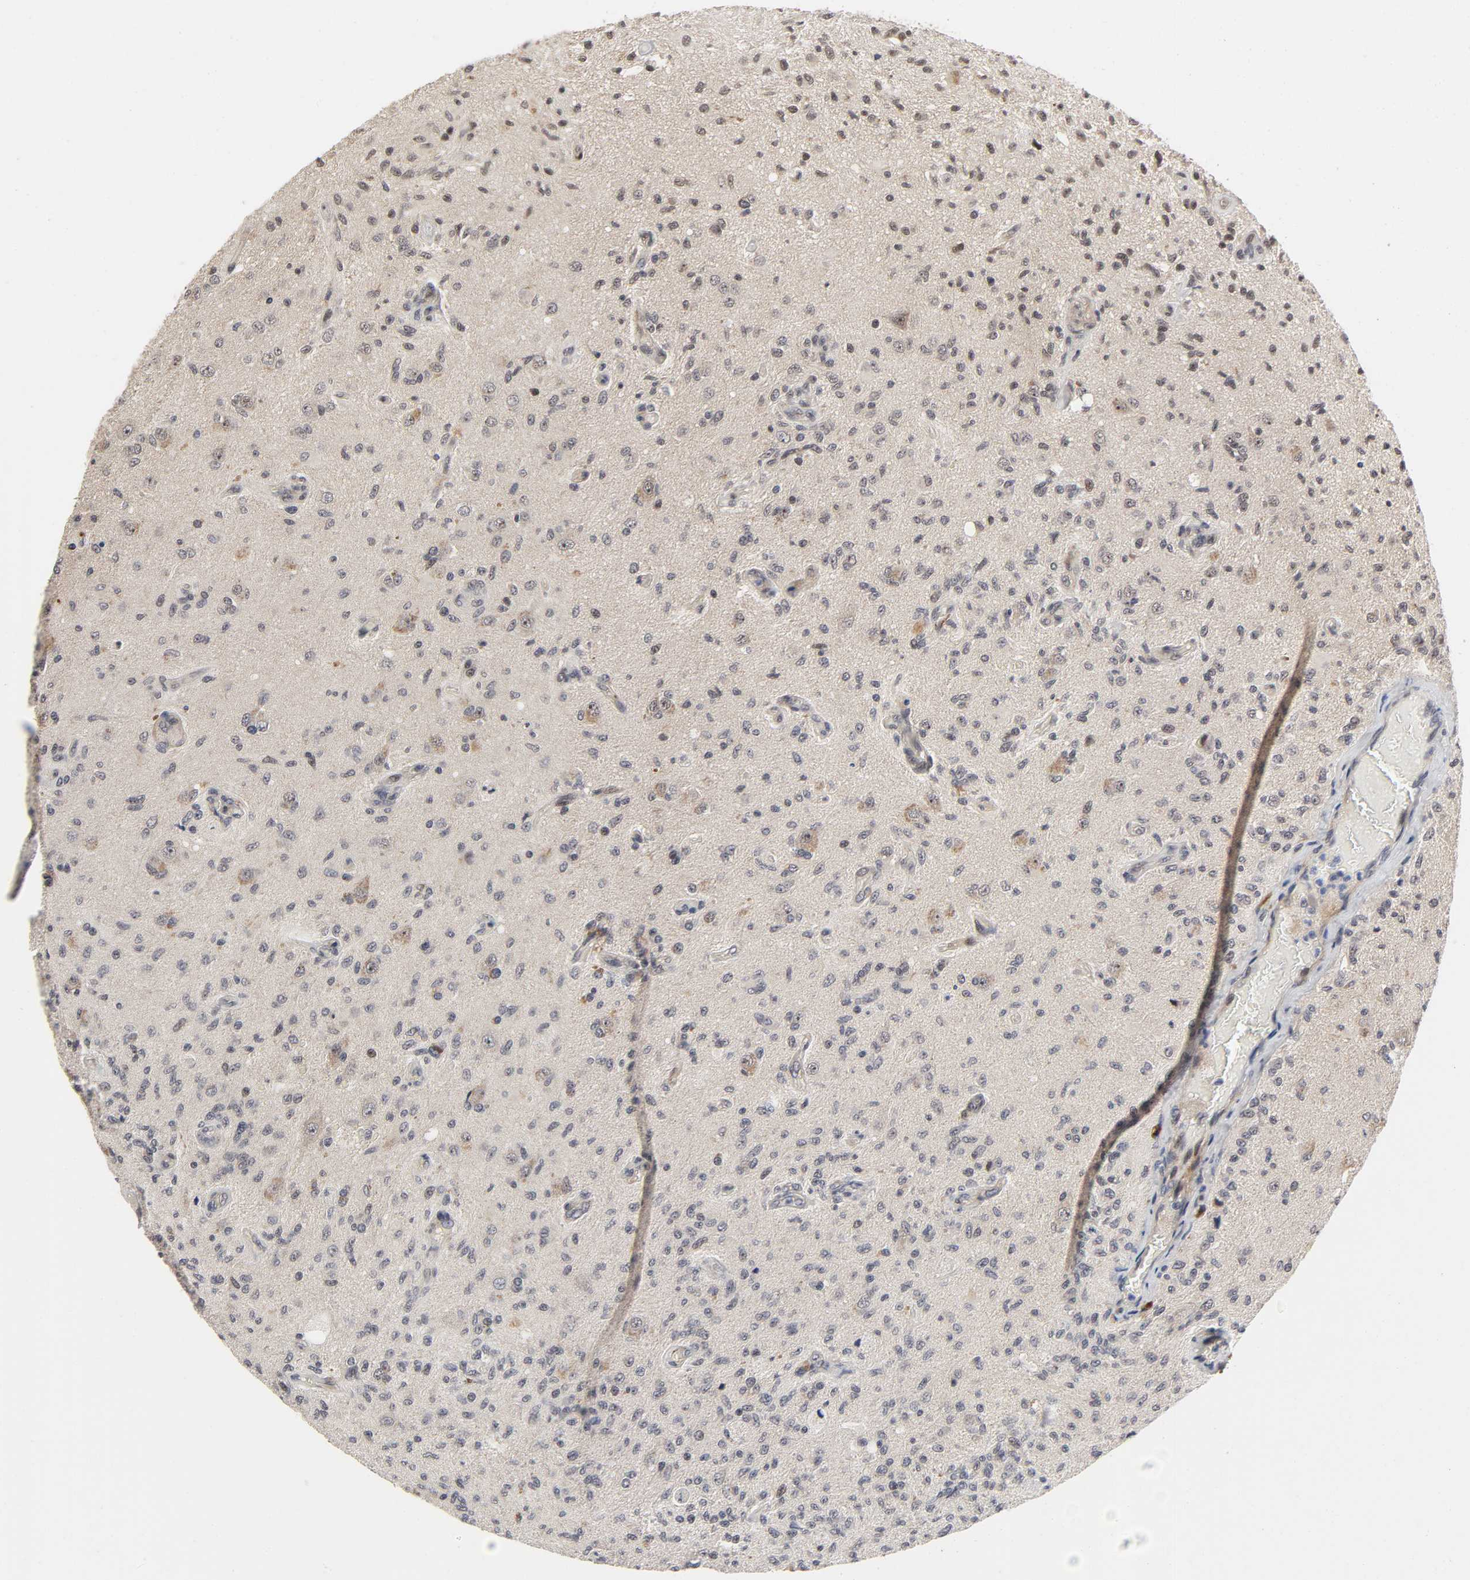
{"staining": {"intensity": "weak", "quantity": "25%-75%", "location": "nuclear"}, "tissue": "glioma", "cell_type": "Tumor cells", "image_type": "cancer", "snomed": [{"axis": "morphology", "description": "Normal tissue, NOS"}, {"axis": "morphology", "description": "Glioma, malignant, High grade"}, {"axis": "topography", "description": "Cerebral cortex"}], "caption": "Weak nuclear staining for a protein is present in about 25%-75% of tumor cells of glioma using IHC.", "gene": "ZKSCAN8", "patient": {"sex": "male", "age": 77}}